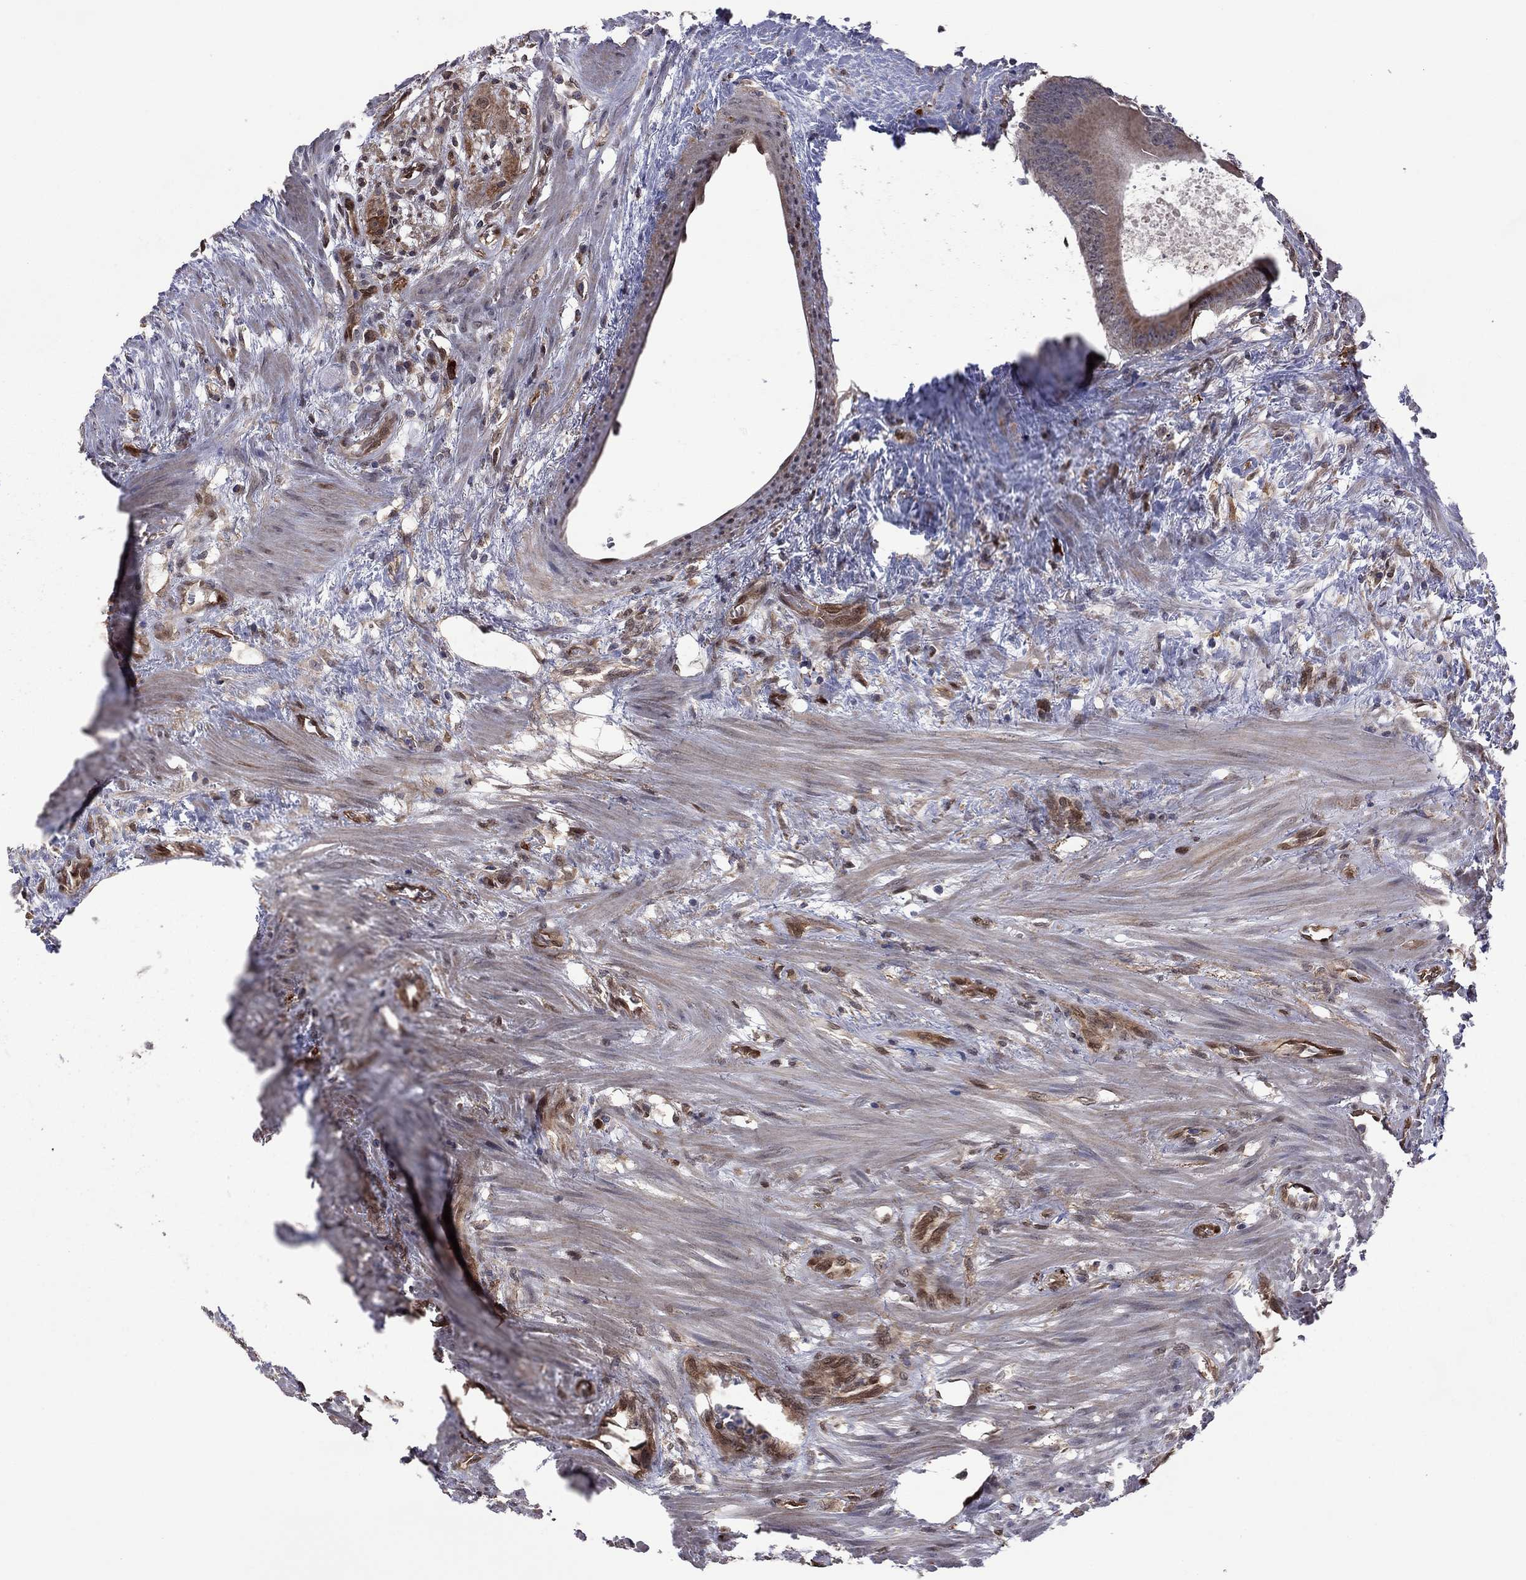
{"staining": {"intensity": "strong", "quantity": "25%-75%", "location": "cytoplasmic/membranous"}, "tissue": "colorectal cancer", "cell_type": "Tumor cells", "image_type": "cancer", "snomed": [{"axis": "morphology", "description": "Adenocarcinoma, NOS"}, {"axis": "topography", "description": "Rectum"}], "caption": "There is high levels of strong cytoplasmic/membranous expression in tumor cells of adenocarcinoma (colorectal), as demonstrated by immunohistochemical staining (brown color).", "gene": "GPAA1", "patient": {"sex": "male", "age": 64}}